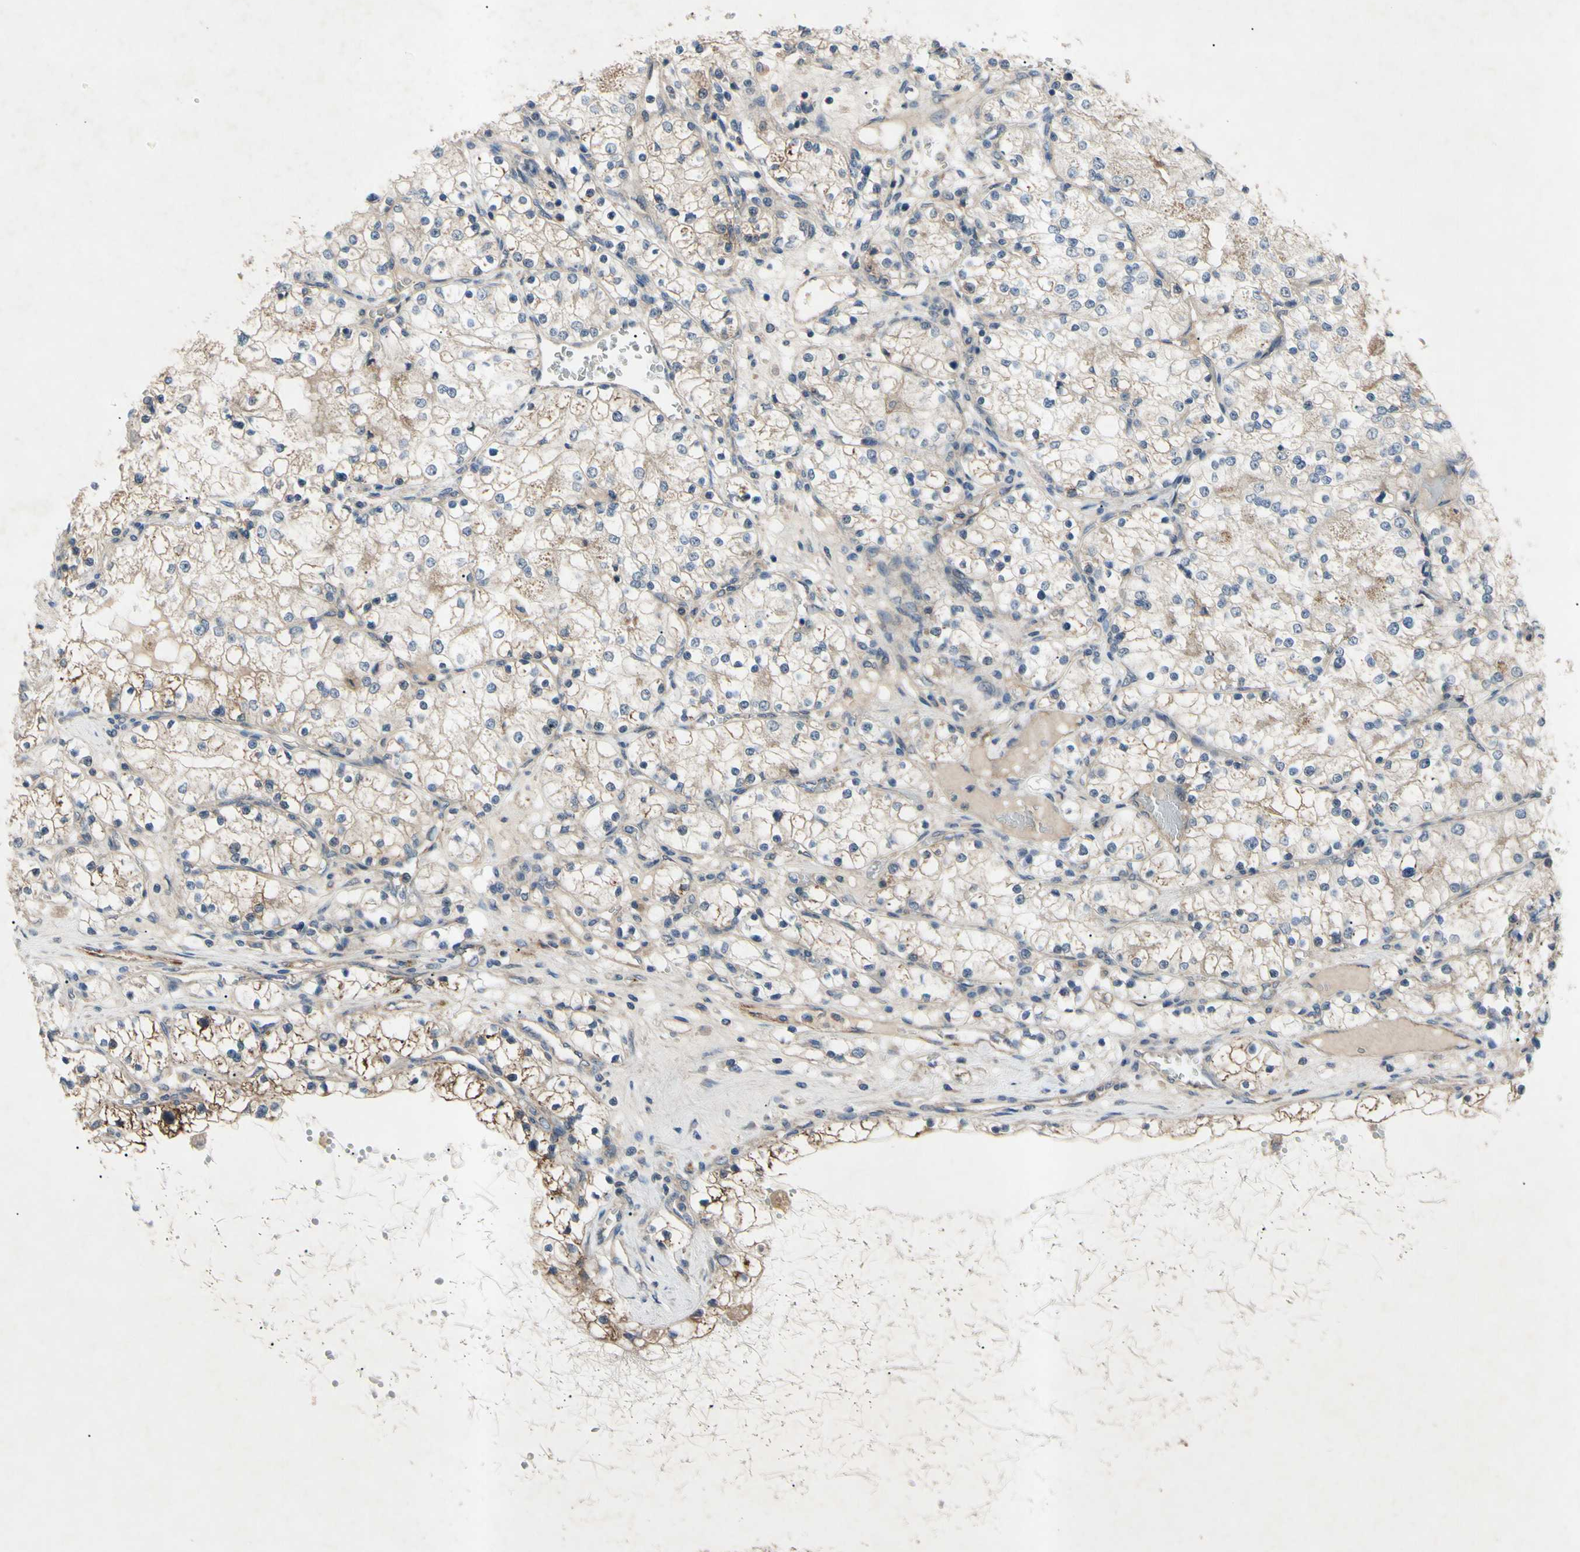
{"staining": {"intensity": "moderate", "quantity": ">75%", "location": "cytoplasmic/membranous"}, "tissue": "renal cancer", "cell_type": "Tumor cells", "image_type": "cancer", "snomed": [{"axis": "morphology", "description": "Adenocarcinoma, NOS"}, {"axis": "topography", "description": "Kidney"}], "caption": "IHC micrograph of human renal cancer (adenocarcinoma) stained for a protein (brown), which exhibits medium levels of moderate cytoplasmic/membranous expression in about >75% of tumor cells.", "gene": "HILPDA", "patient": {"sex": "male", "age": 68}}